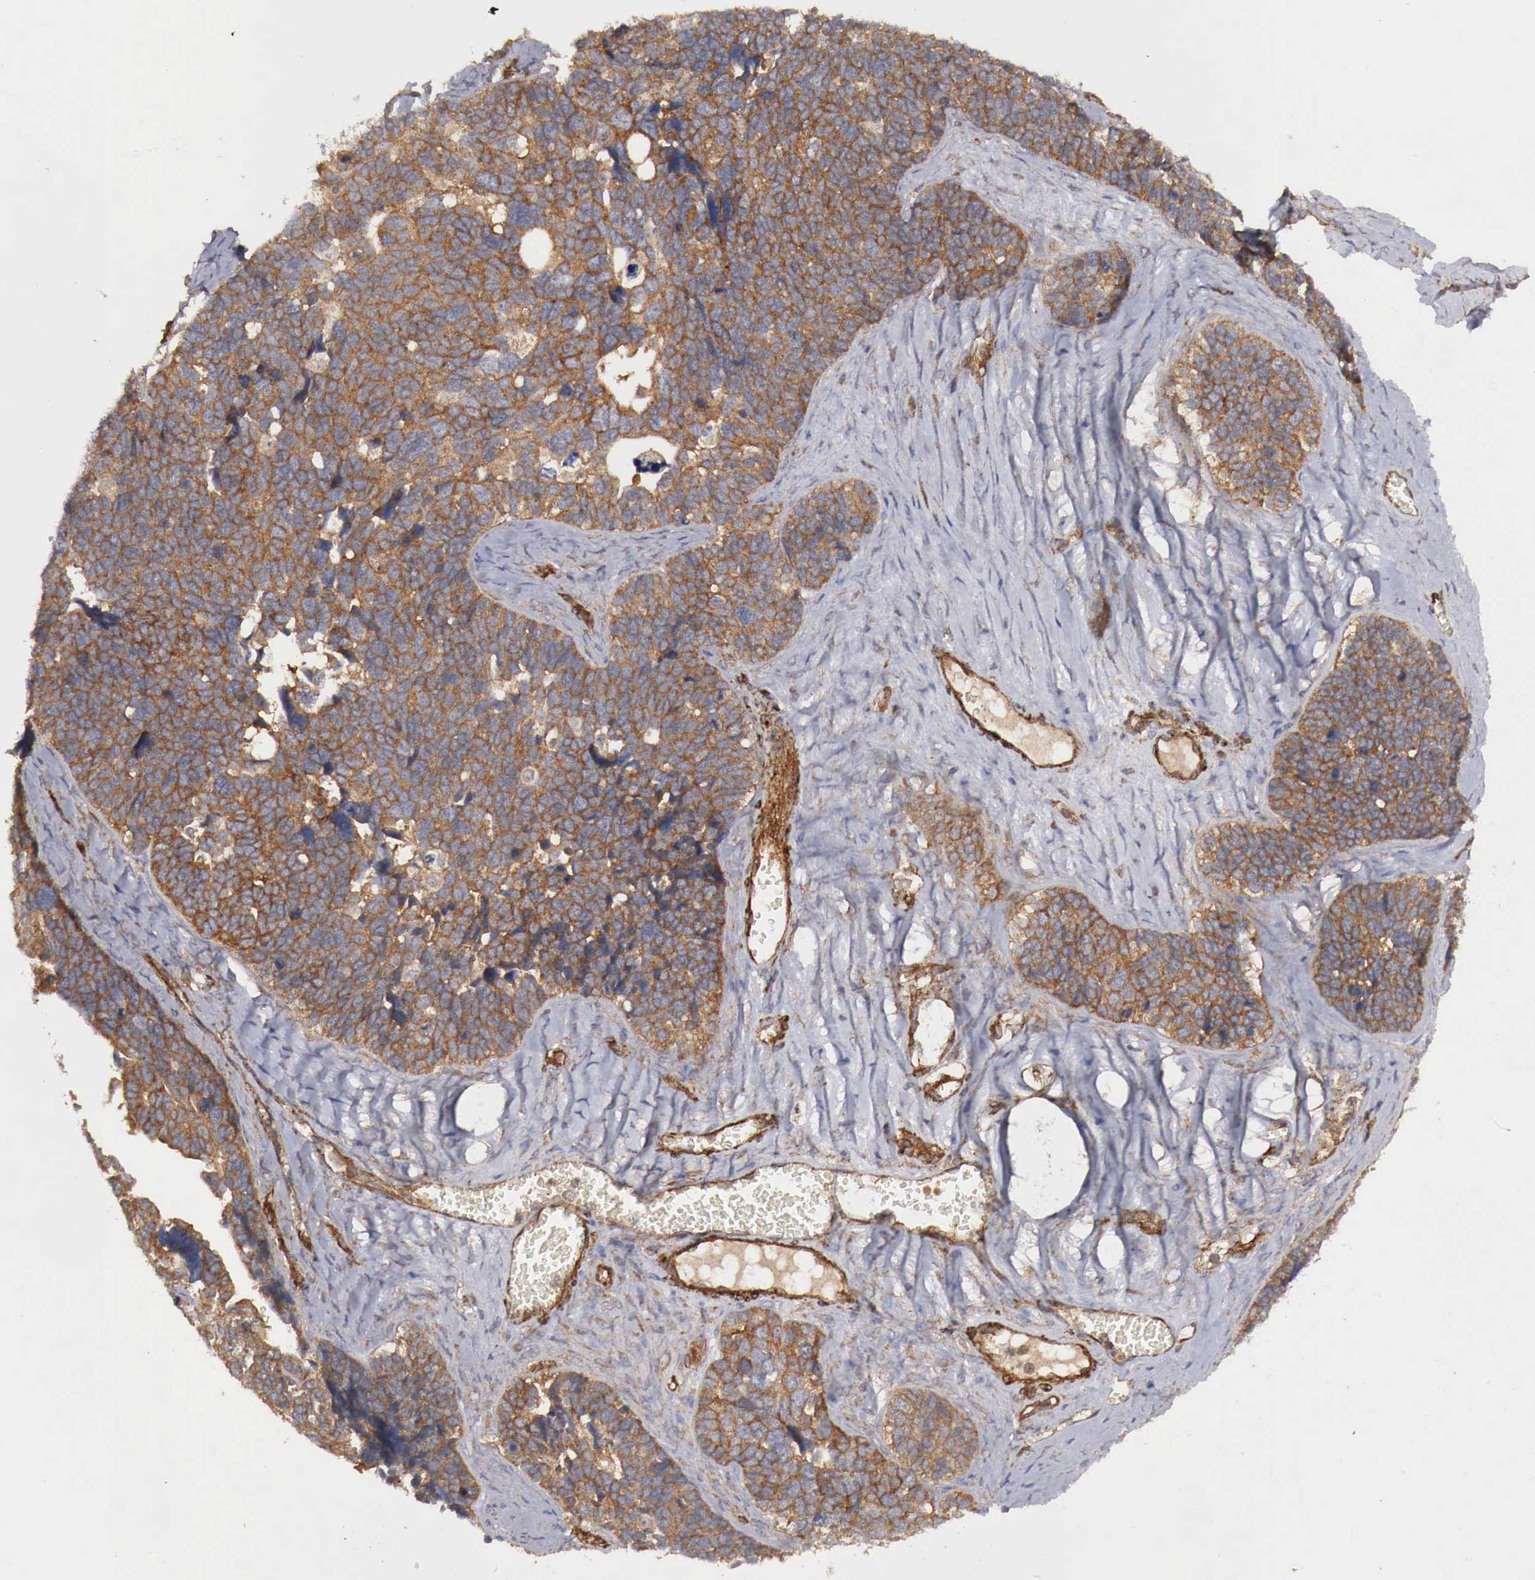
{"staining": {"intensity": "strong", "quantity": ">75%", "location": "cytoplasmic/membranous"}, "tissue": "ovarian cancer", "cell_type": "Tumor cells", "image_type": "cancer", "snomed": [{"axis": "morphology", "description": "Cystadenocarcinoma, serous, NOS"}, {"axis": "topography", "description": "Ovary"}], "caption": "Brown immunohistochemical staining in serous cystadenocarcinoma (ovarian) displays strong cytoplasmic/membranous staining in approximately >75% of tumor cells.", "gene": "ARMCX4", "patient": {"sex": "female", "age": 77}}